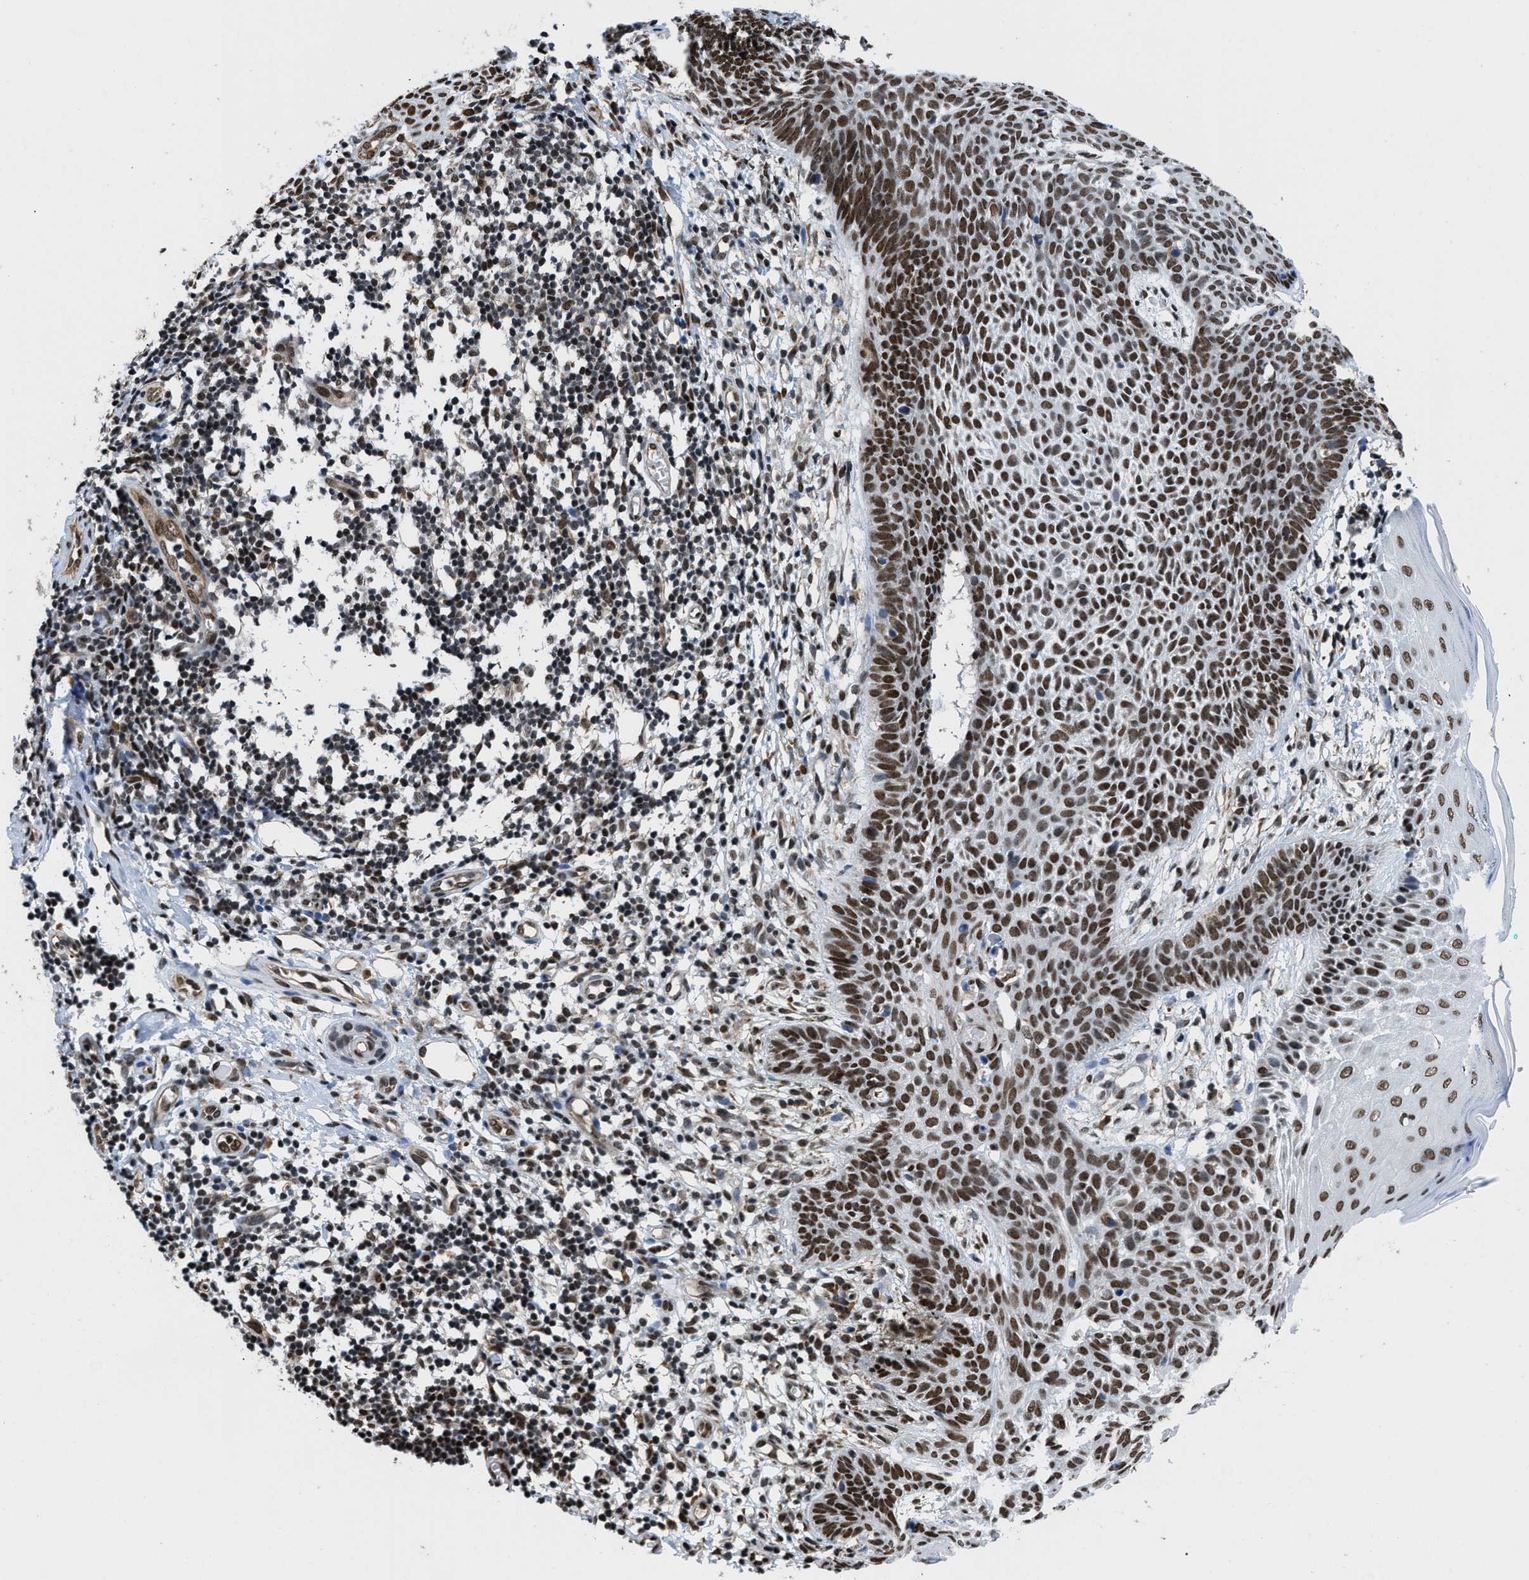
{"staining": {"intensity": "strong", "quantity": ">75%", "location": "nuclear"}, "tissue": "skin cancer", "cell_type": "Tumor cells", "image_type": "cancer", "snomed": [{"axis": "morphology", "description": "Basal cell carcinoma"}, {"axis": "topography", "description": "Skin"}], "caption": "High-magnification brightfield microscopy of basal cell carcinoma (skin) stained with DAB (3,3'-diaminobenzidine) (brown) and counterstained with hematoxylin (blue). tumor cells exhibit strong nuclear positivity is present in approximately>75% of cells. Ihc stains the protein in brown and the nuclei are stained blue.", "gene": "SAFB", "patient": {"sex": "male", "age": 60}}